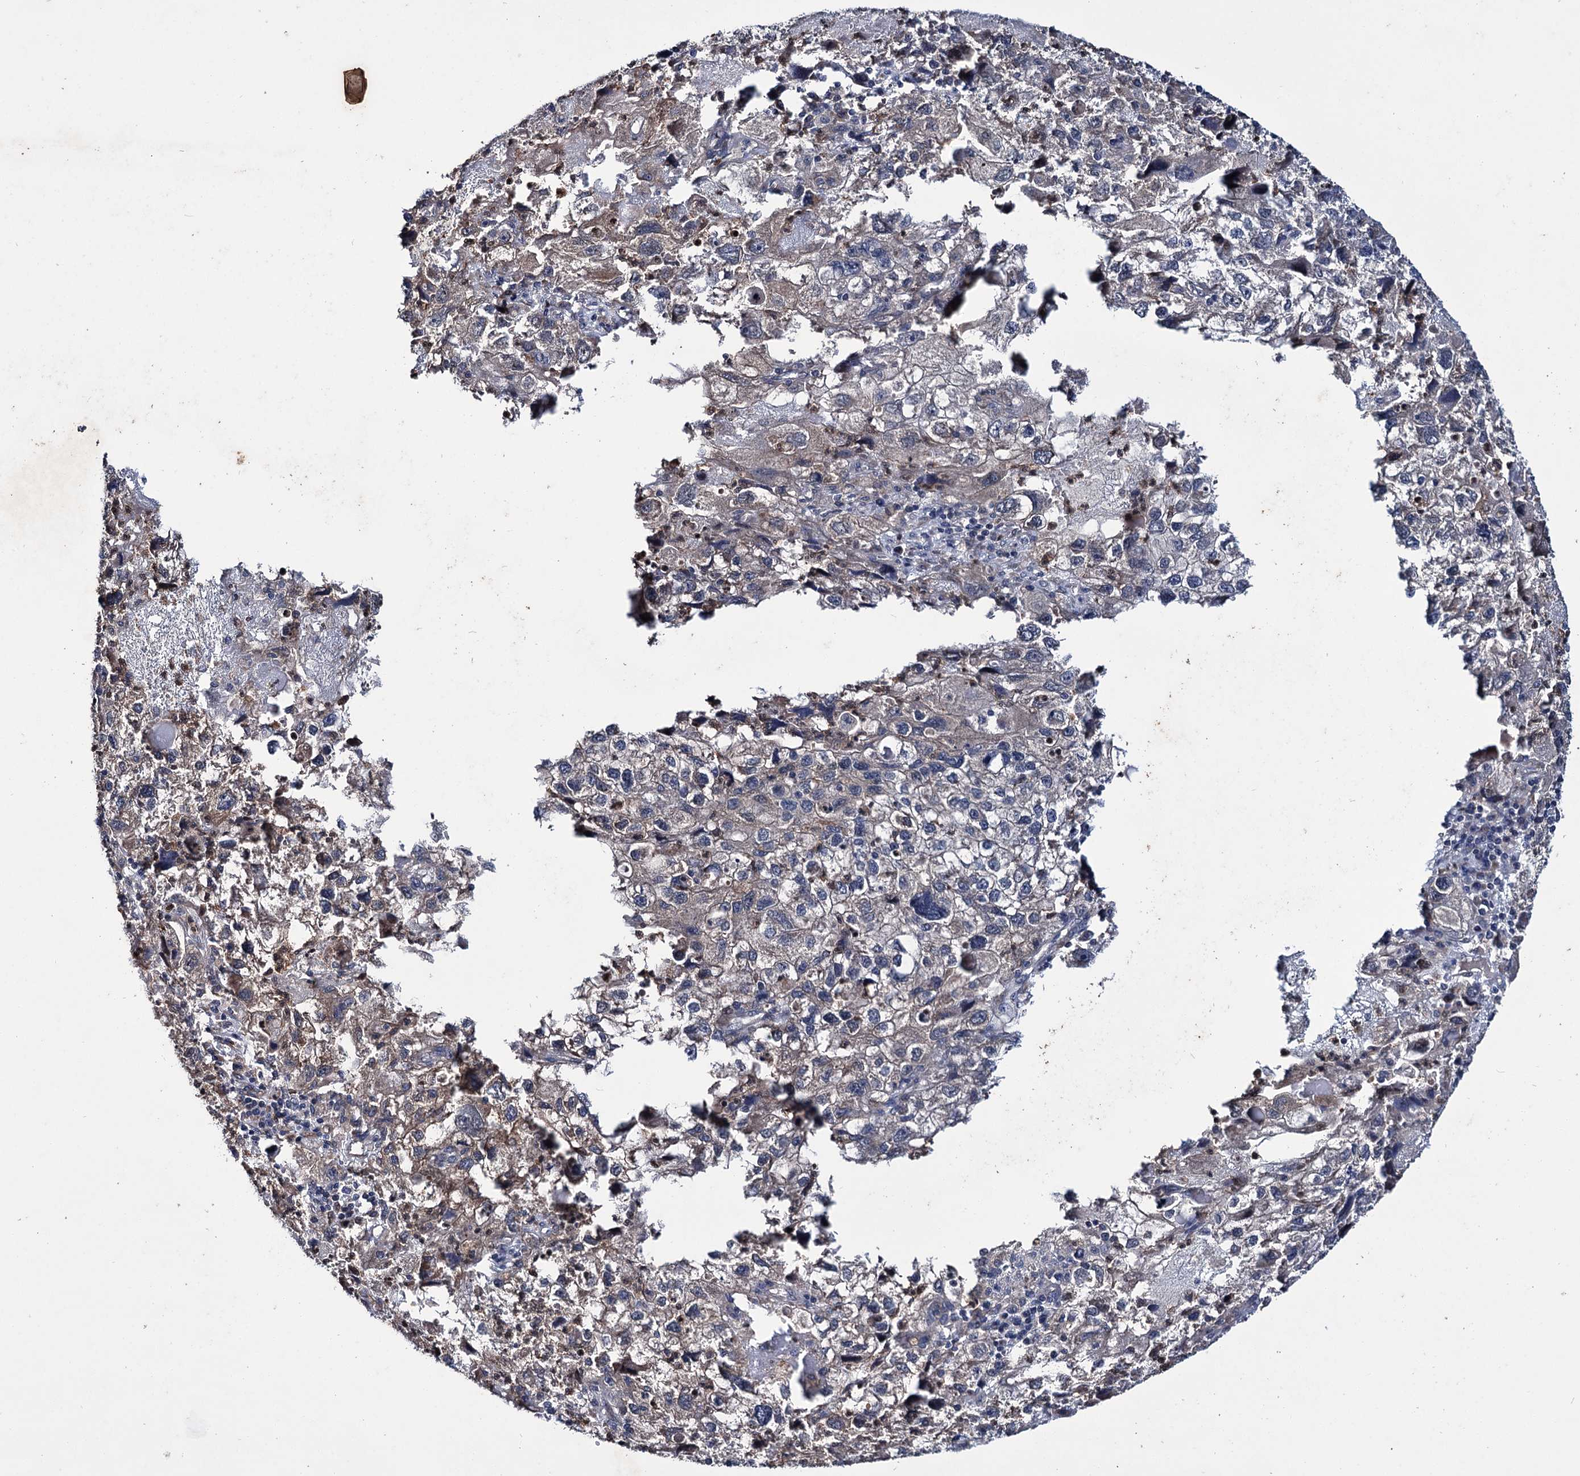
{"staining": {"intensity": "negative", "quantity": "none", "location": "none"}, "tissue": "endometrial cancer", "cell_type": "Tumor cells", "image_type": "cancer", "snomed": [{"axis": "morphology", "description": "Adenocarcinoma, NOS"}, {"axis": "topography", "description": "Endometrium"}], "caption": "Micrograph shows no significant protein staining in tumor cells of endometrial adenocarcinoma.", "gene": "PTPN3", "patient": {"sex": "female", "age": 49}}